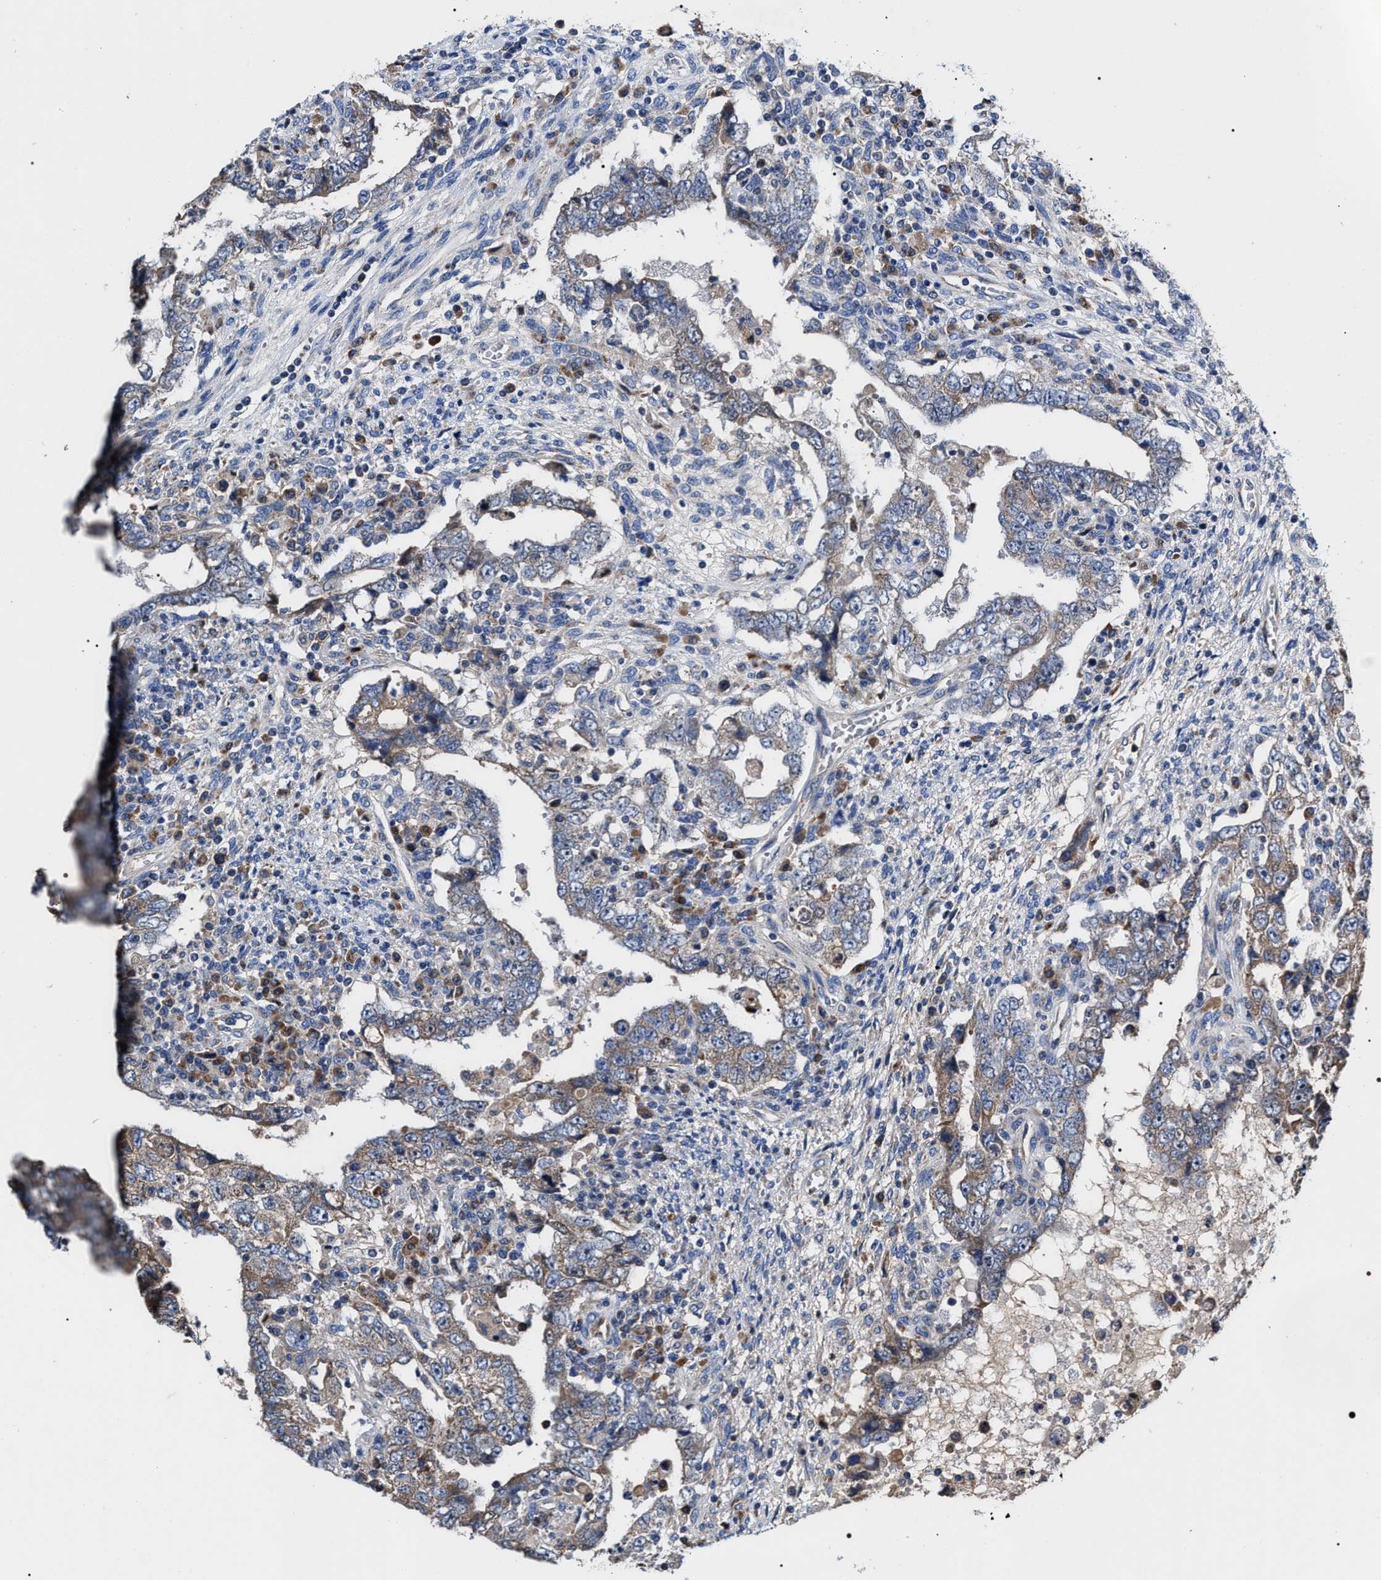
{"staining": {"intensity": "weak", "quantity": ">75%", "location": "cytoplasmic/membranous"}, "tissue": "testis cancer", "cell_type": "Tumor cells", "image_type": "cancer", "snomed": [{"axis": "morphology", "description": "Carcinoma, Embryonal, NOS"}, {"axis": "topography", "description": "Testis"}], "caption": "This micrograph exhibits IHC staining of human testis cancer (embryonal carcinoma), with low weak cytoplasmic/membranous expression in about >75% of tumor cells.", "gene": "MACC1", "patient": {"sex": "male", "age": 26}}